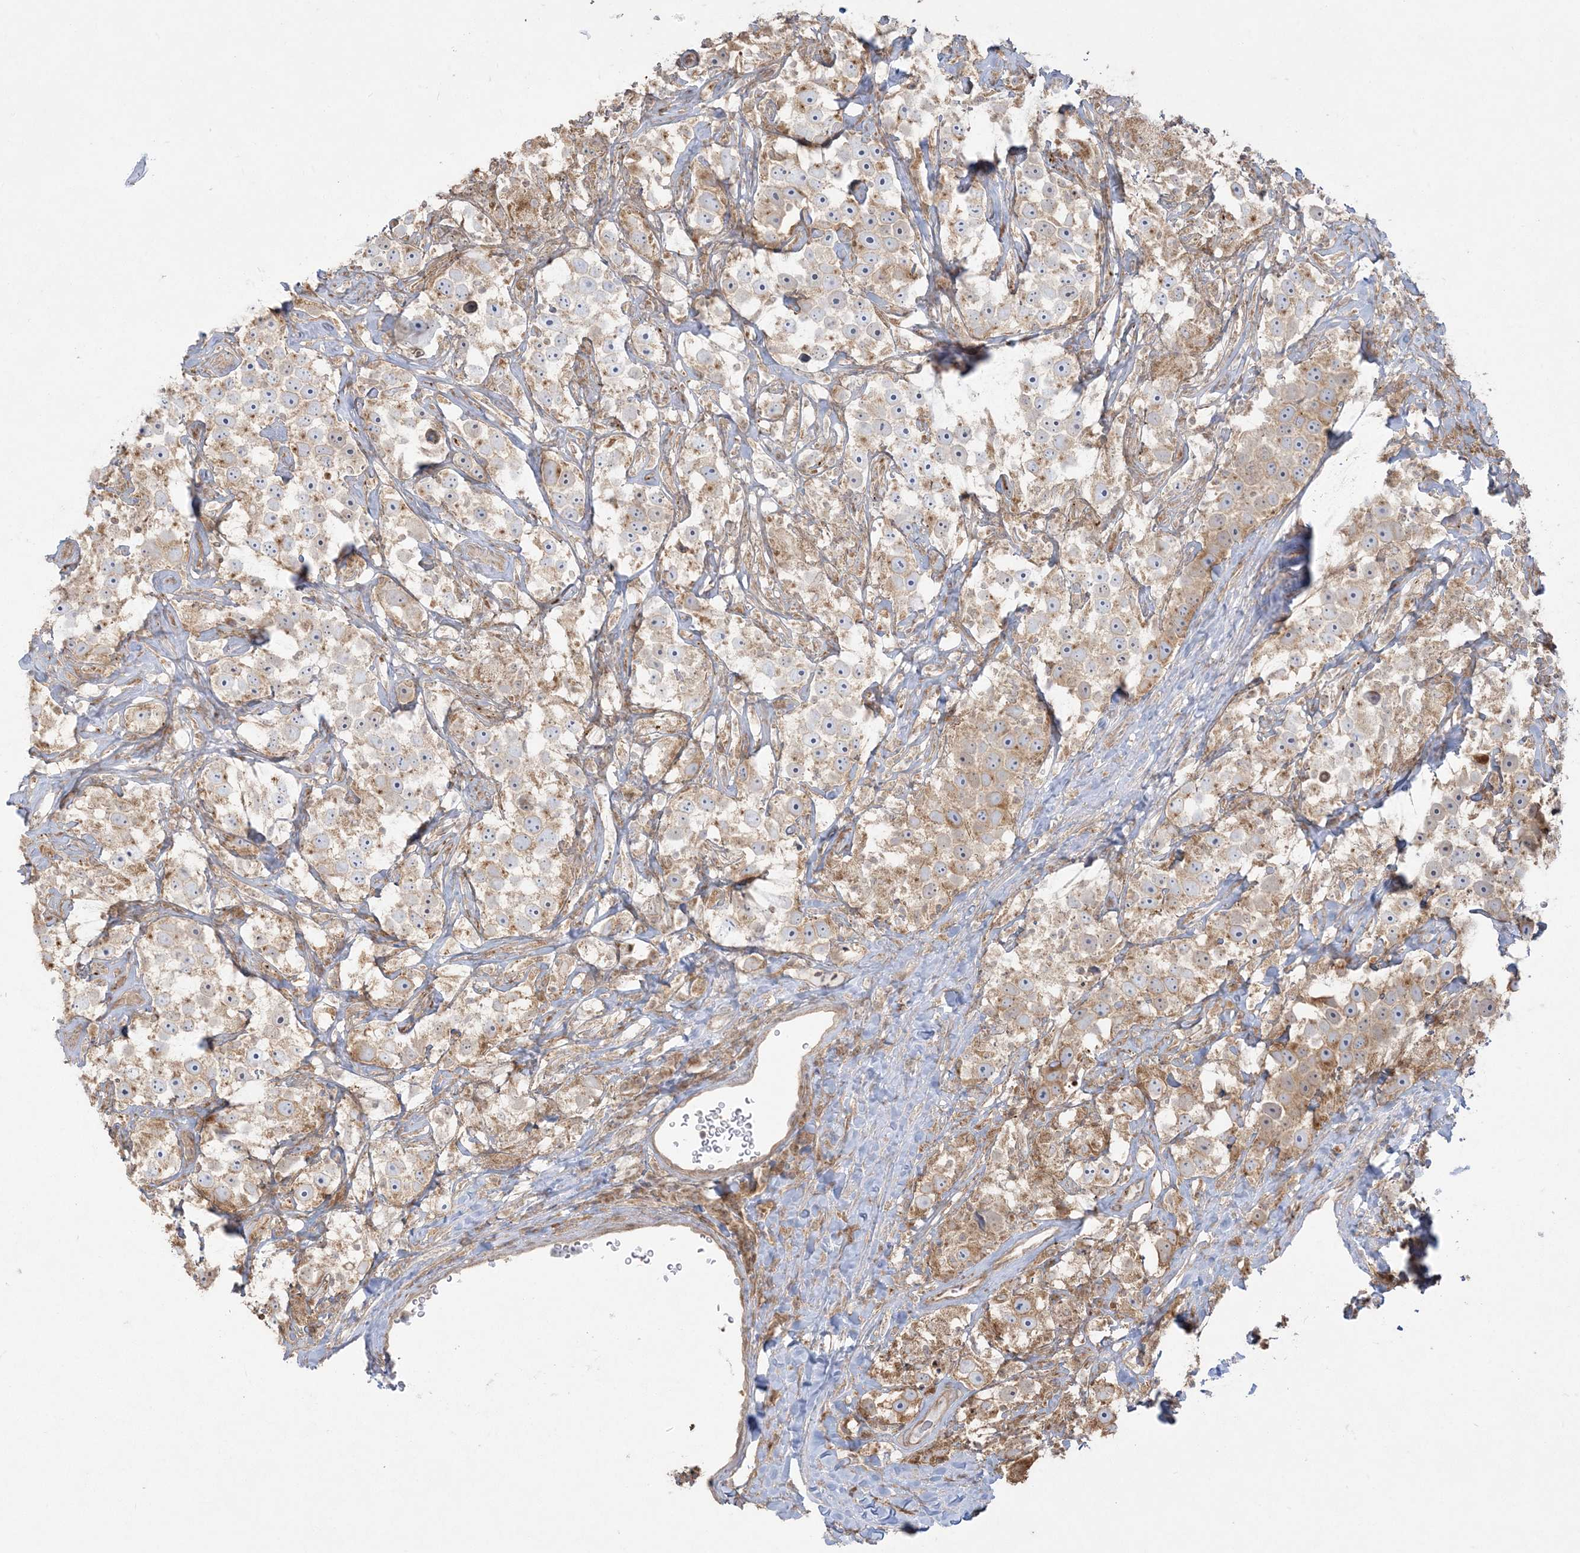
{"staining": {"intensity": "weak", "quantity": "25%-75%", "location": "cytoplasmic/membranous"}, "tissue": "testis cancer", "cell_type": "Tumor cells", "image_type": "cancer", "snomed": [{"axis": "morphology", "description": "Seminoma, NOS"}, {"axis": "topography", "description": "Testis"}], "caption": "This is an image of immunohistochemistry staining of seminoma (testis), which shows weak expression in the cytoplasmic/membranous of tumor cells.", "gene": "ZC3H6", "patient": {"sex": "male", "age": 49}}